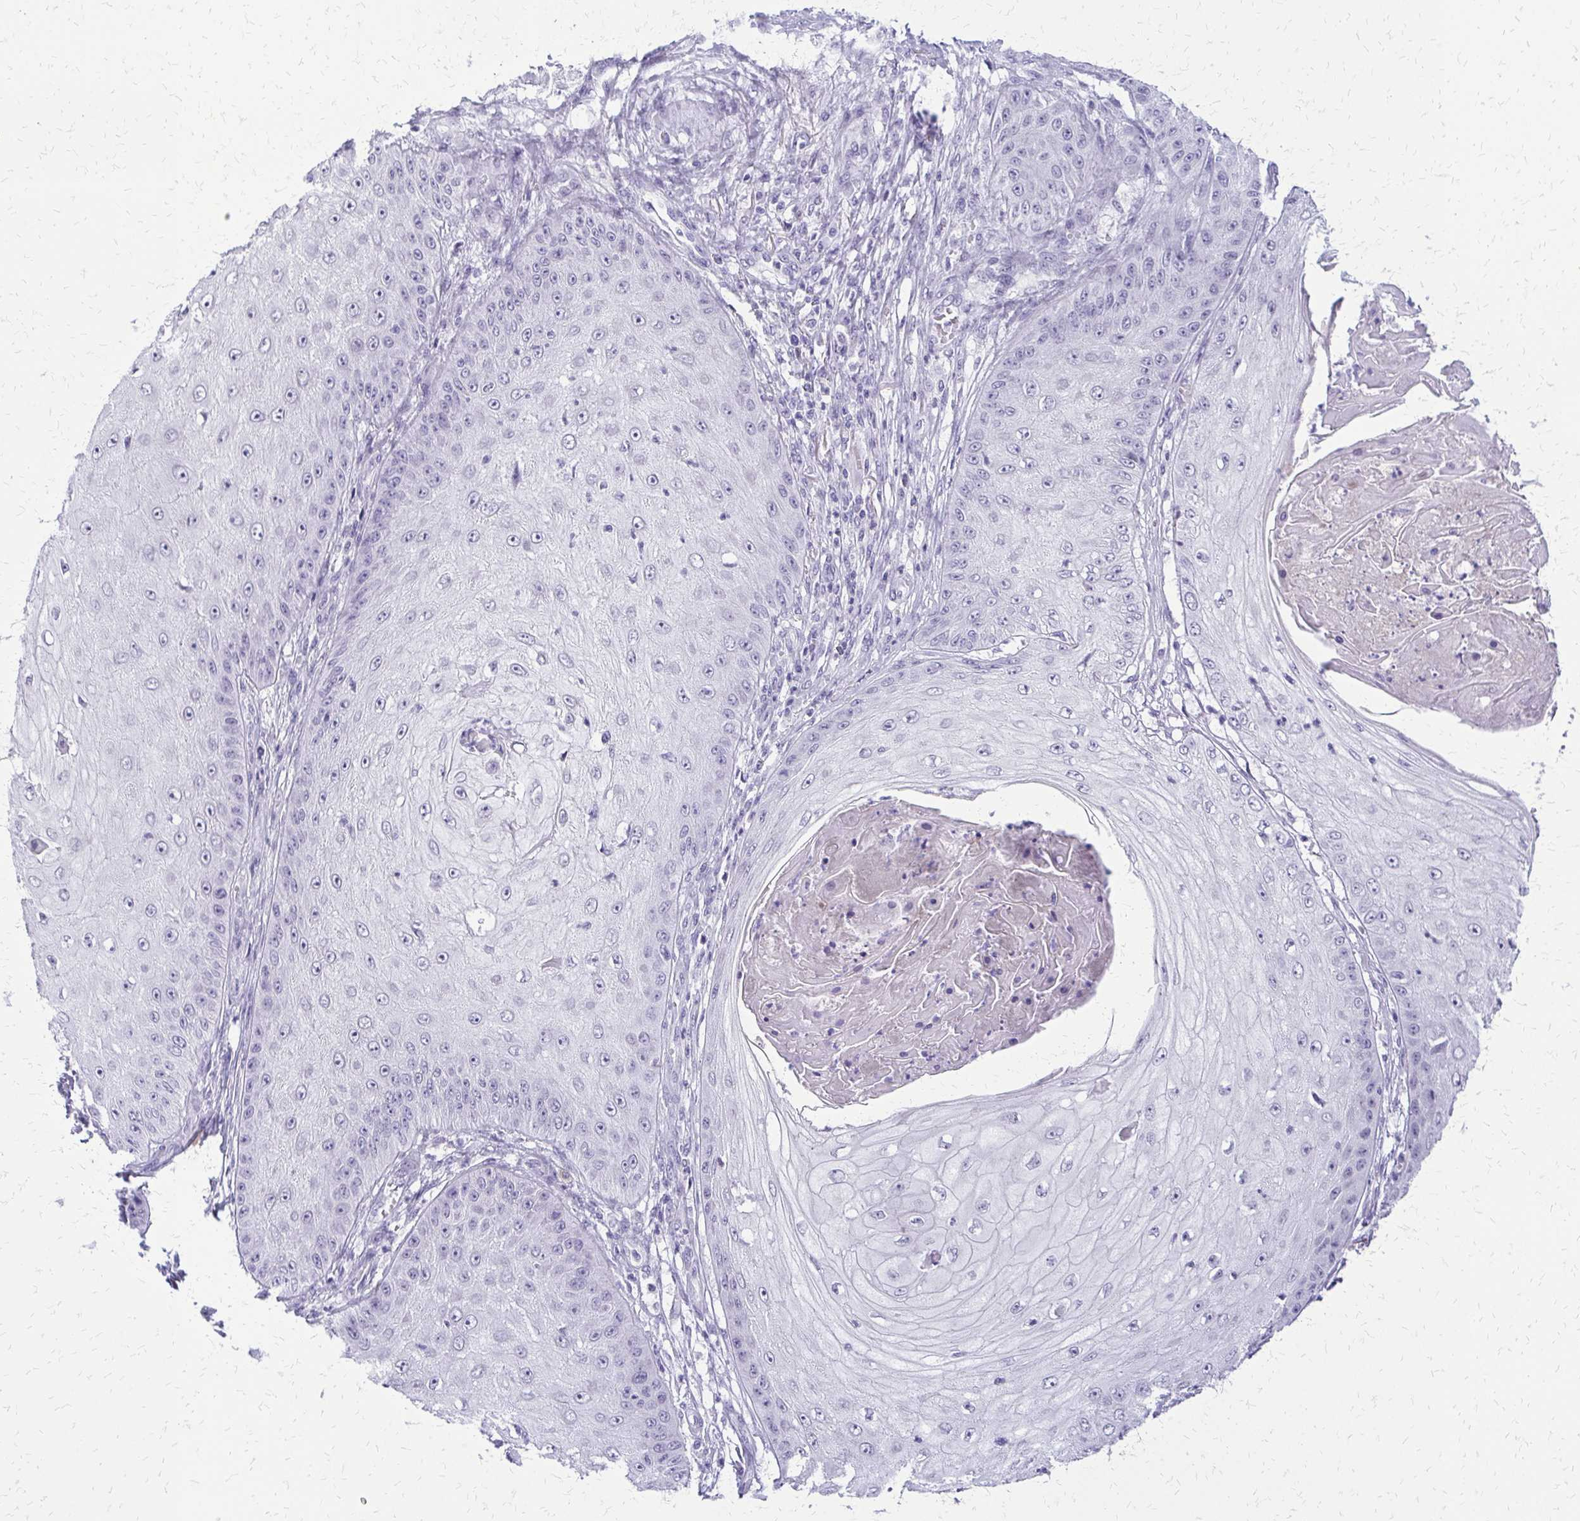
{"staining": {"intensity": "negative", "quantity": "none", "location": "none"}, "tissue": "skin cancer", "cell_type": "Tumor cells", "image_type": "cancer", "snomed": [{"axis": "morphology", "description": "Squamous cell carcinoma, NOS"}, {"axis": "topography", "description": "Skin"}], "caption": "Skin cancer (squamous cell carcinoma) was stained to show a protein in brown. There is no significant expression in tumor cells.", "gene": "FAM162B", "patient": {"sex": "male", "age": 70}}